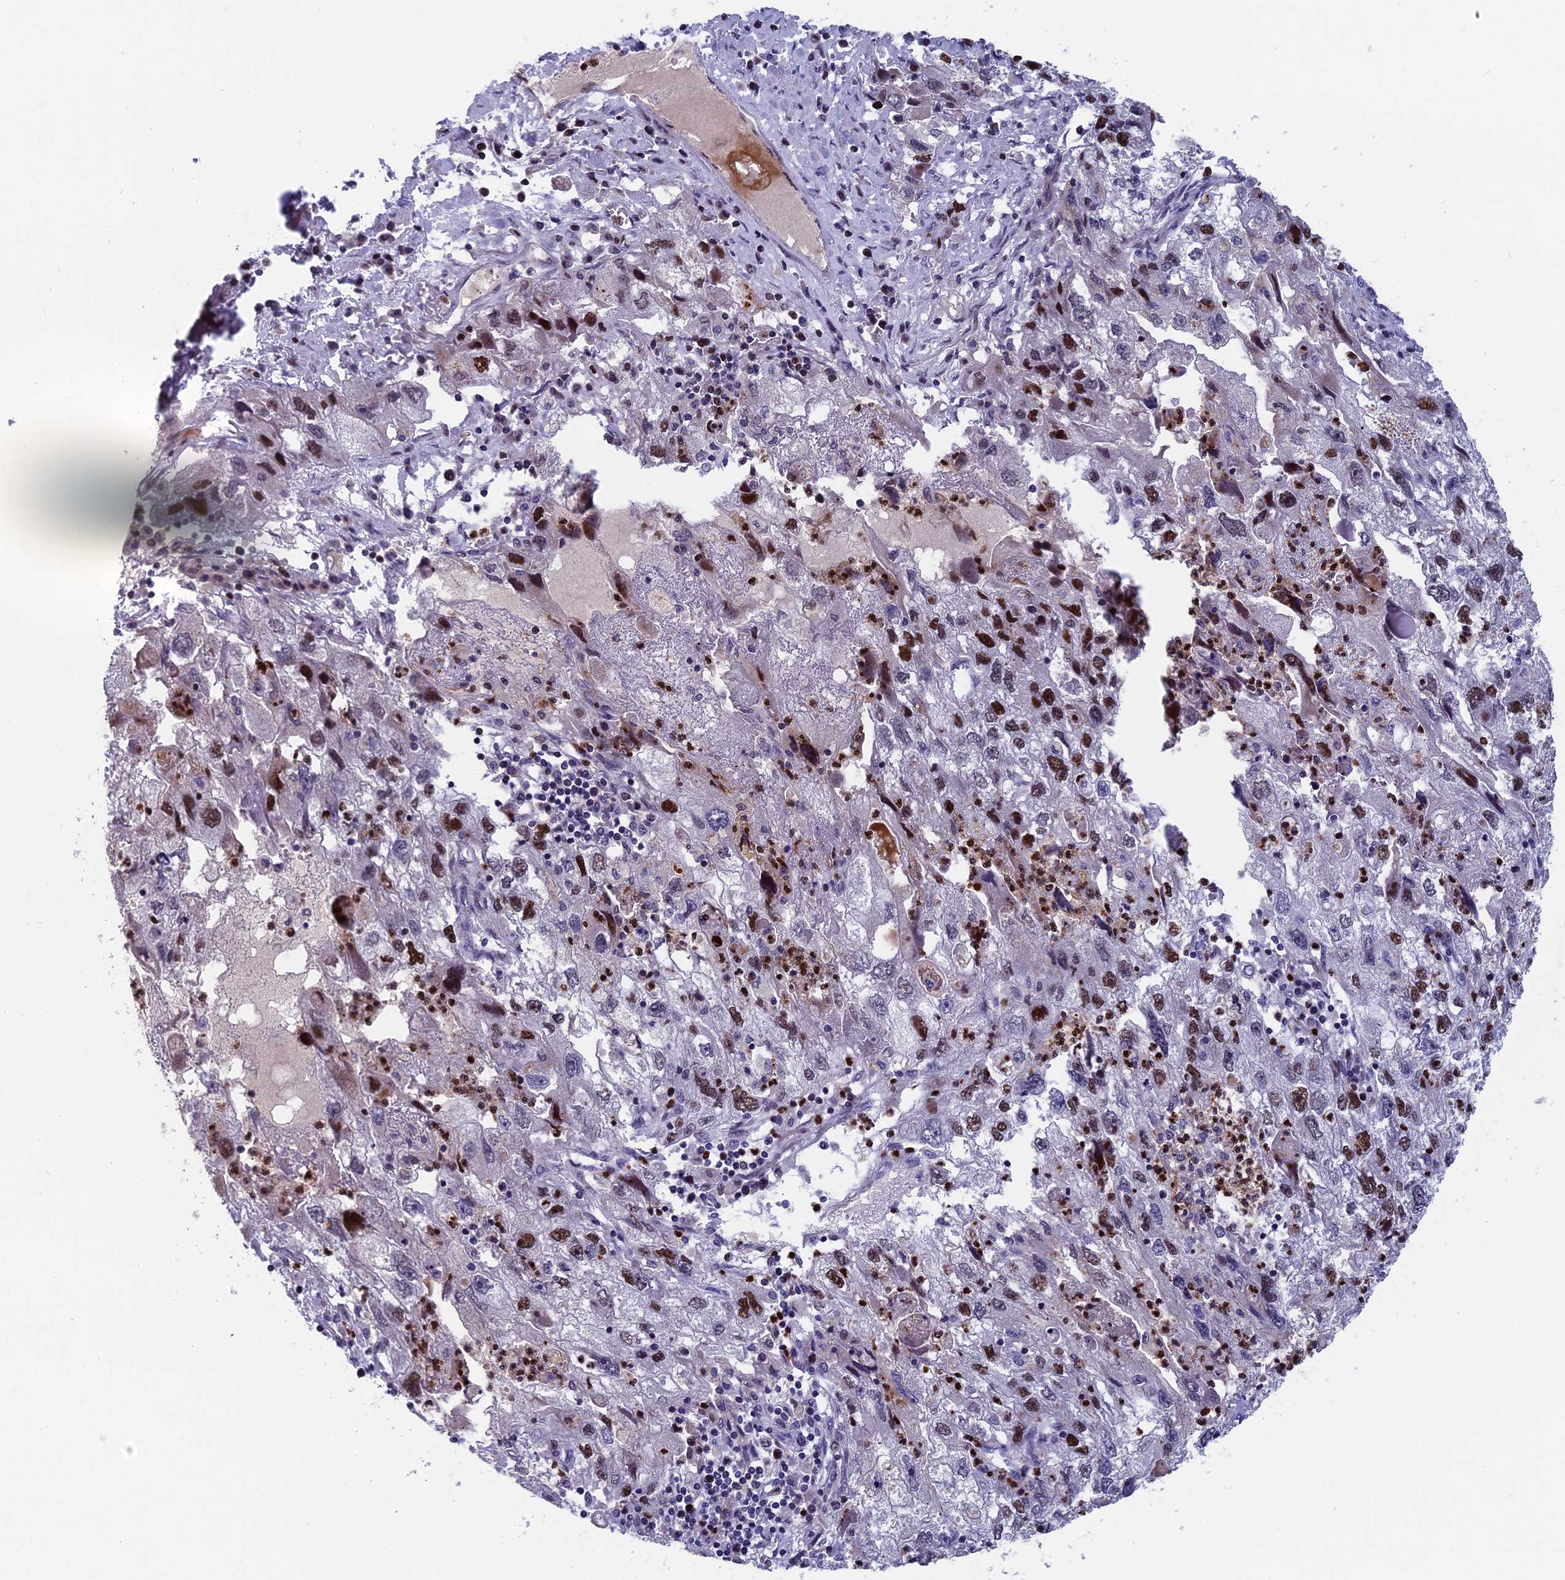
{"staining": {"intensity": "moderate", "quantity": "<25%", "location": "nuclear"}, "tissue": "endometrial cancer", "cell_type": "Tumor cells", "image_type": "cancer", "snomed": [{"axis": "morphology", "description": "Adenocarcinoma, NOS"}, {"axis": "topography", "description": "Endometrium"}], "caption": "Immunohistochemistry (IHC) (DAB (3,3'-diaminobenzidine)) staining of human endometrial cancer demonstrates moderate nuclear protein staining in about <25% of tumor cells.", "gene": "LIG1", "patient": {"sex": "female", "age": 49}}